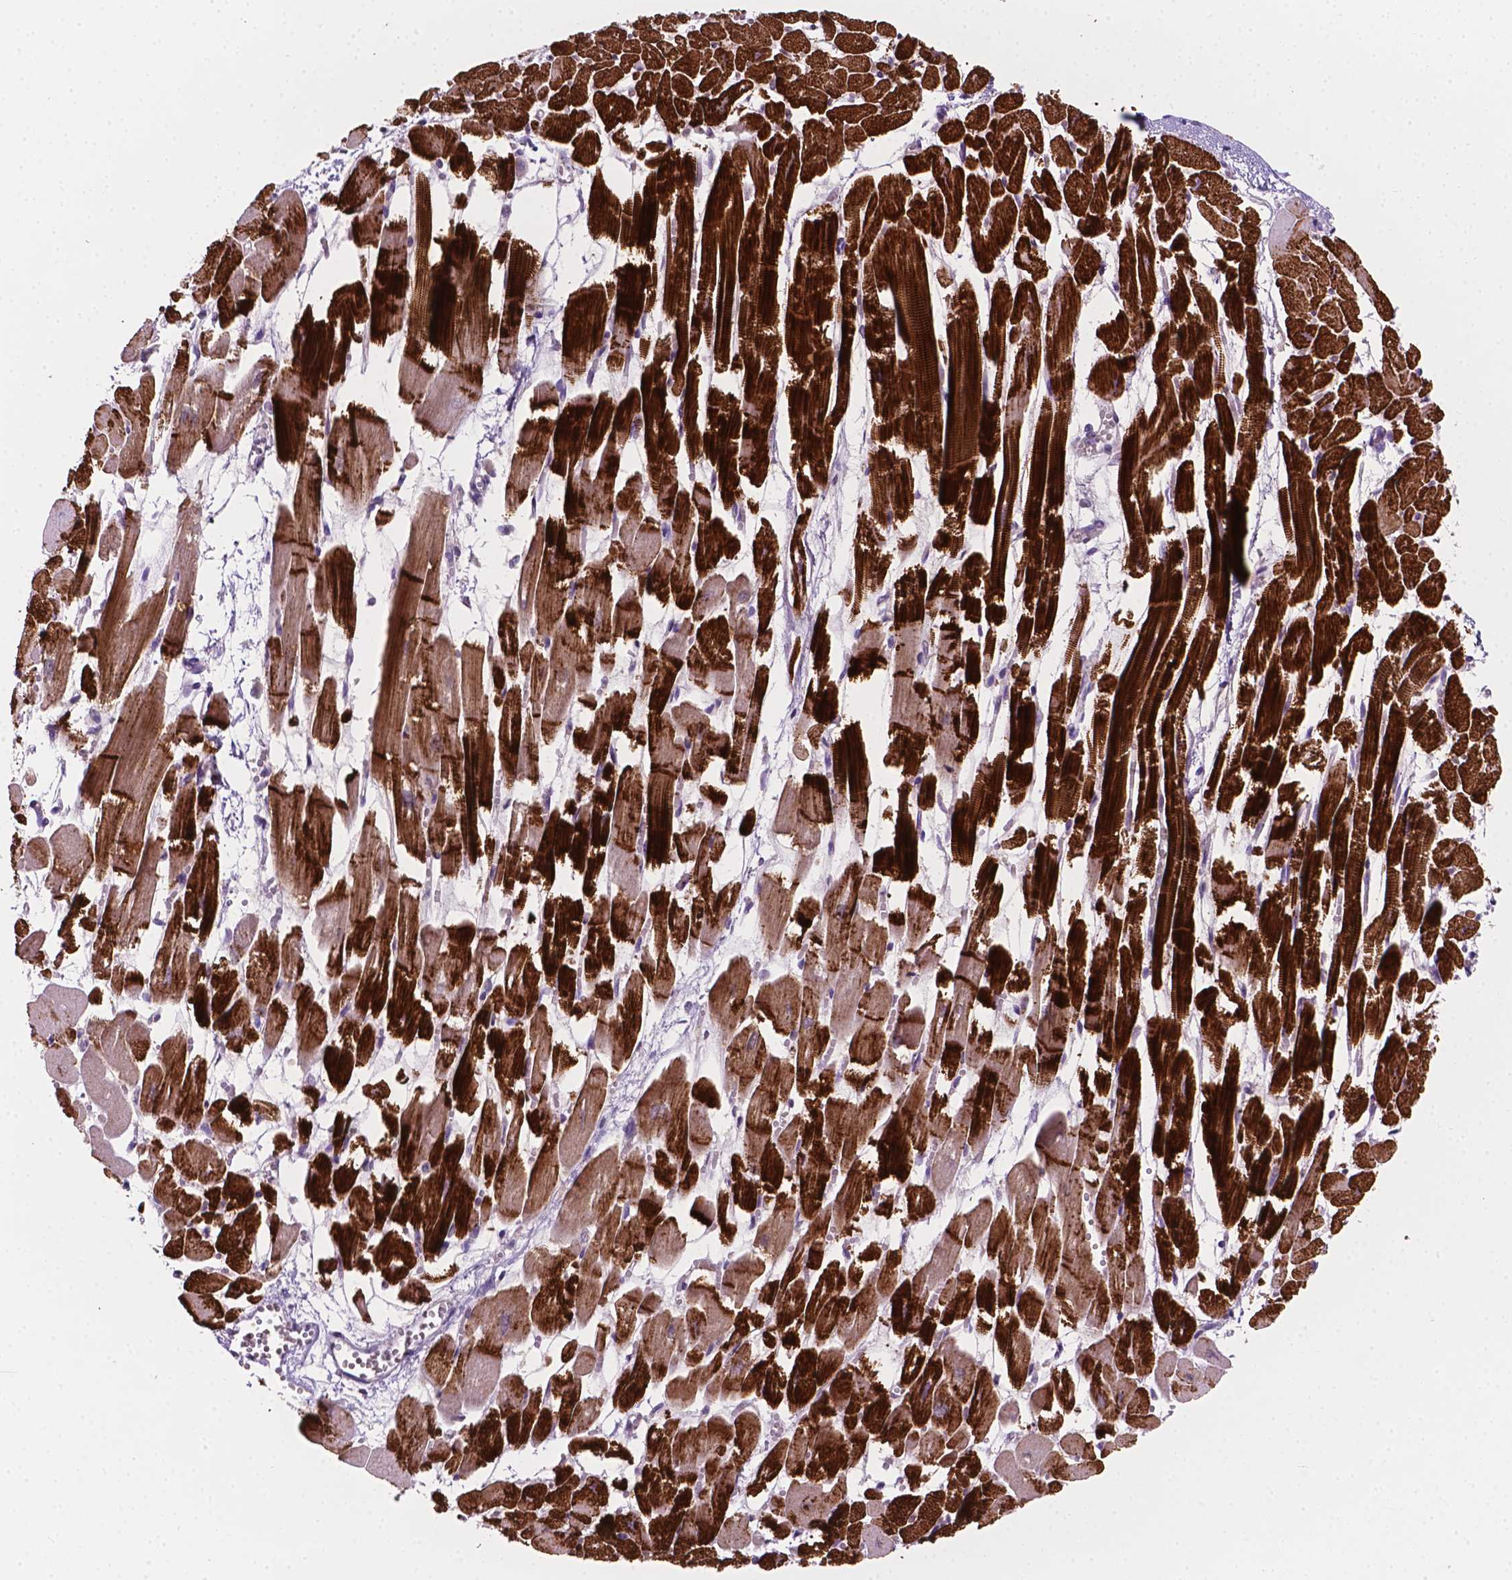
{"staining": {"intensity": "strong", "quantity": "25%-75%", "location": "cytoplasmic/membranous"}, "tissue": "heart muscle", "cell_type": "Cardiomyocytes", "image_type": "normal", "snomed": [{"axis": "morphology", "description": "Normal tissue, NOS"}, {"axis": "topography", "description": "Heart"}], "caption": "Immunohistochemistry (IHC) staining of unremarkable heart muscle, which shows high levels of strong cytoplasmic/membranous staining in about 25%-75% of cardiomyocytes indicating strong cytoplasmic/membranous protein staining. The staining was performed using DAB (3,3'-diaminobenzidine) (brown) for protein detection and nuclei were counterstained in hematoxylin (blue).", "gene": "EGFR", "patient": {"sex": "female", "age": 52}}